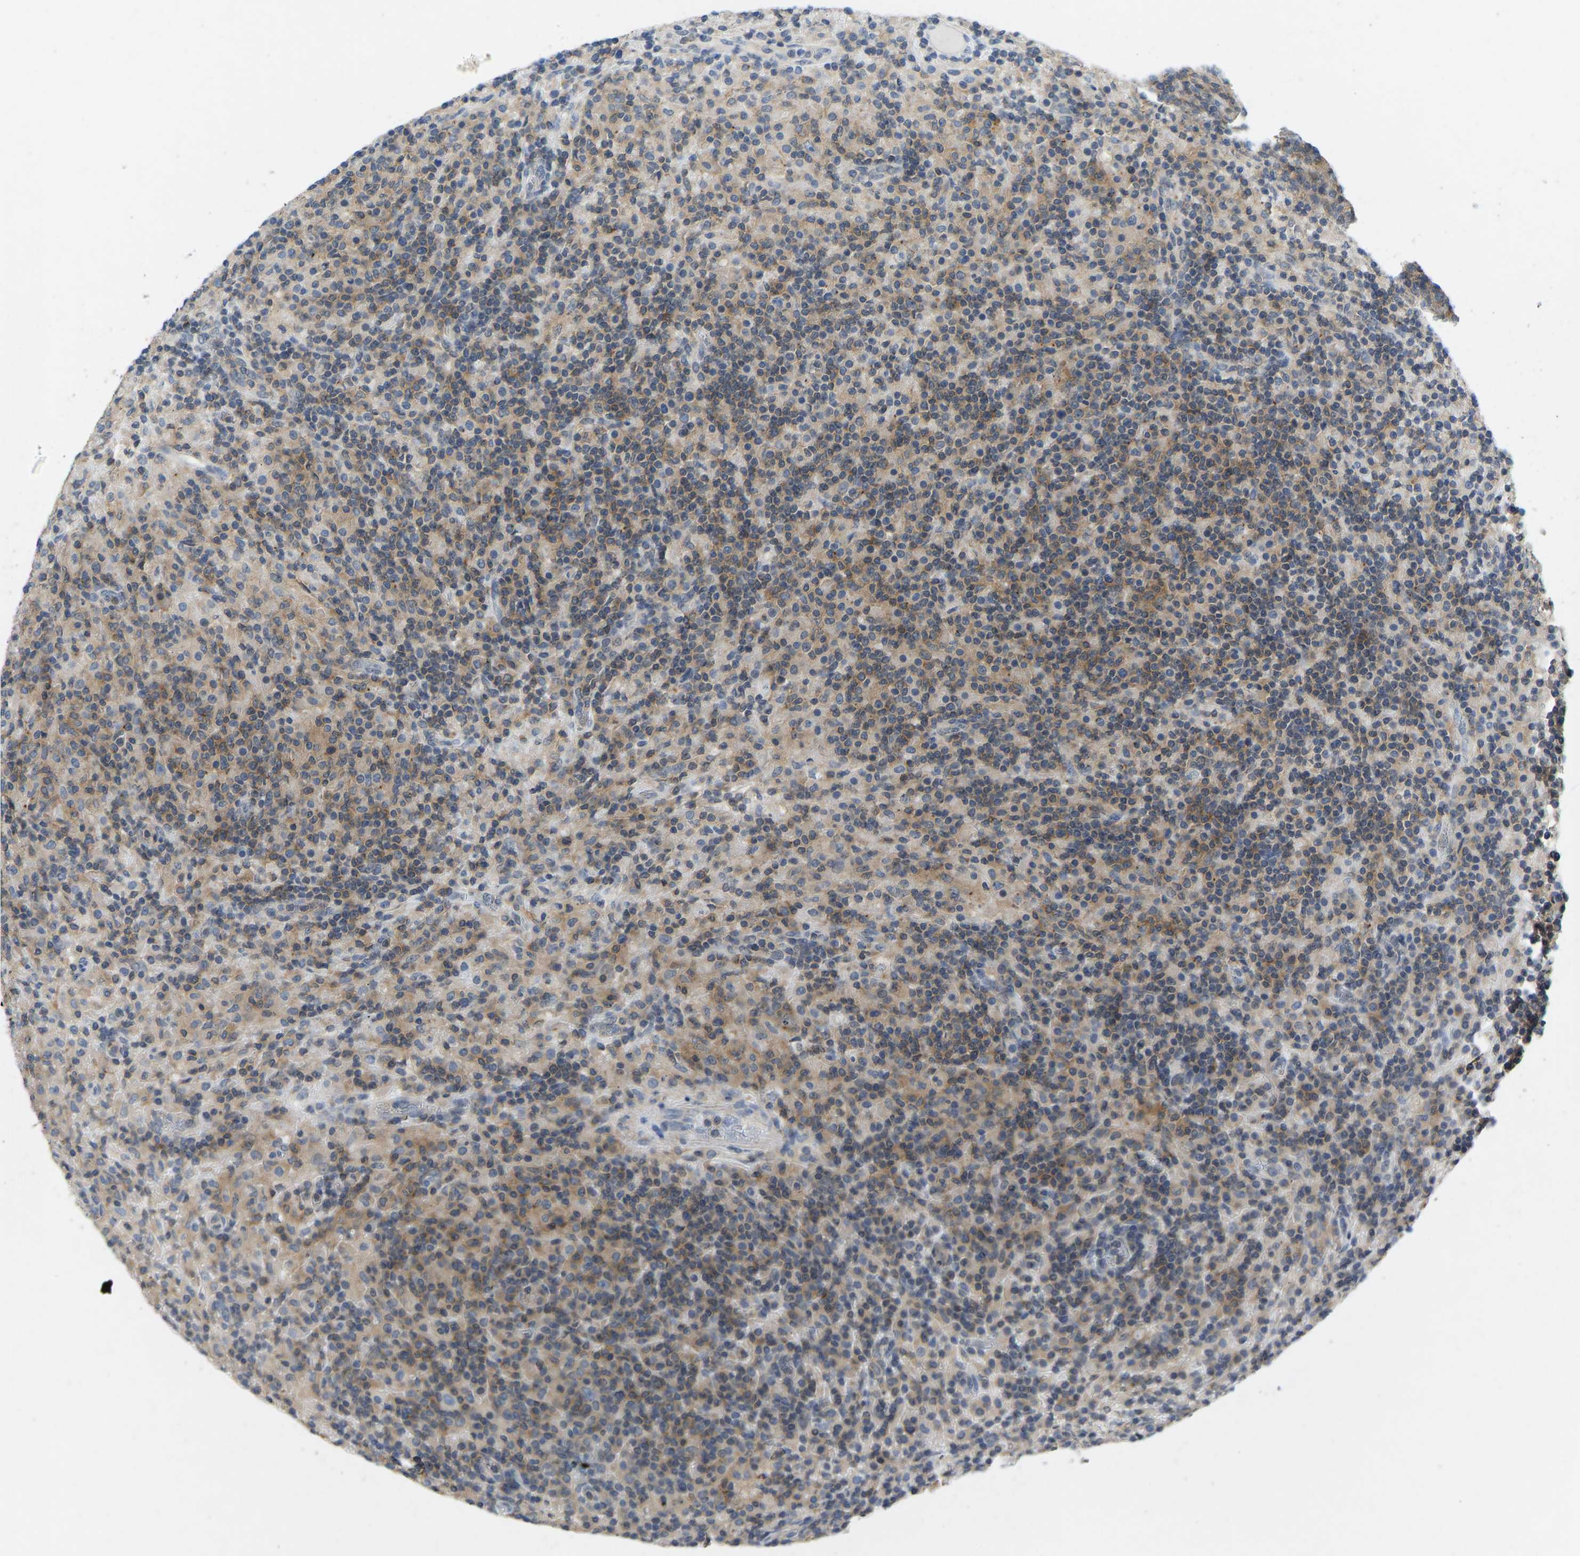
{"staining": {"intensity": "weak", "quantity": "<25%", "location": "cytoplasmic/membranous"}, "tissue": "lymphoma", "cell_type": "Tumor cells", "image_type": "cancer", "snomed": [{"axis": "morphology", "description": "Hodgkin's disease, NOS"}, {"axis": "topography", "description": "Lymph node"}], "caption": "DAB (3,3'-diaminobenzidine) immunohistochemical staining of Hodgkin's disease reveals no significant positivity in tumor cells.", "gene": "NDRG3", "patient": {"sex": "male", "age": 70}}